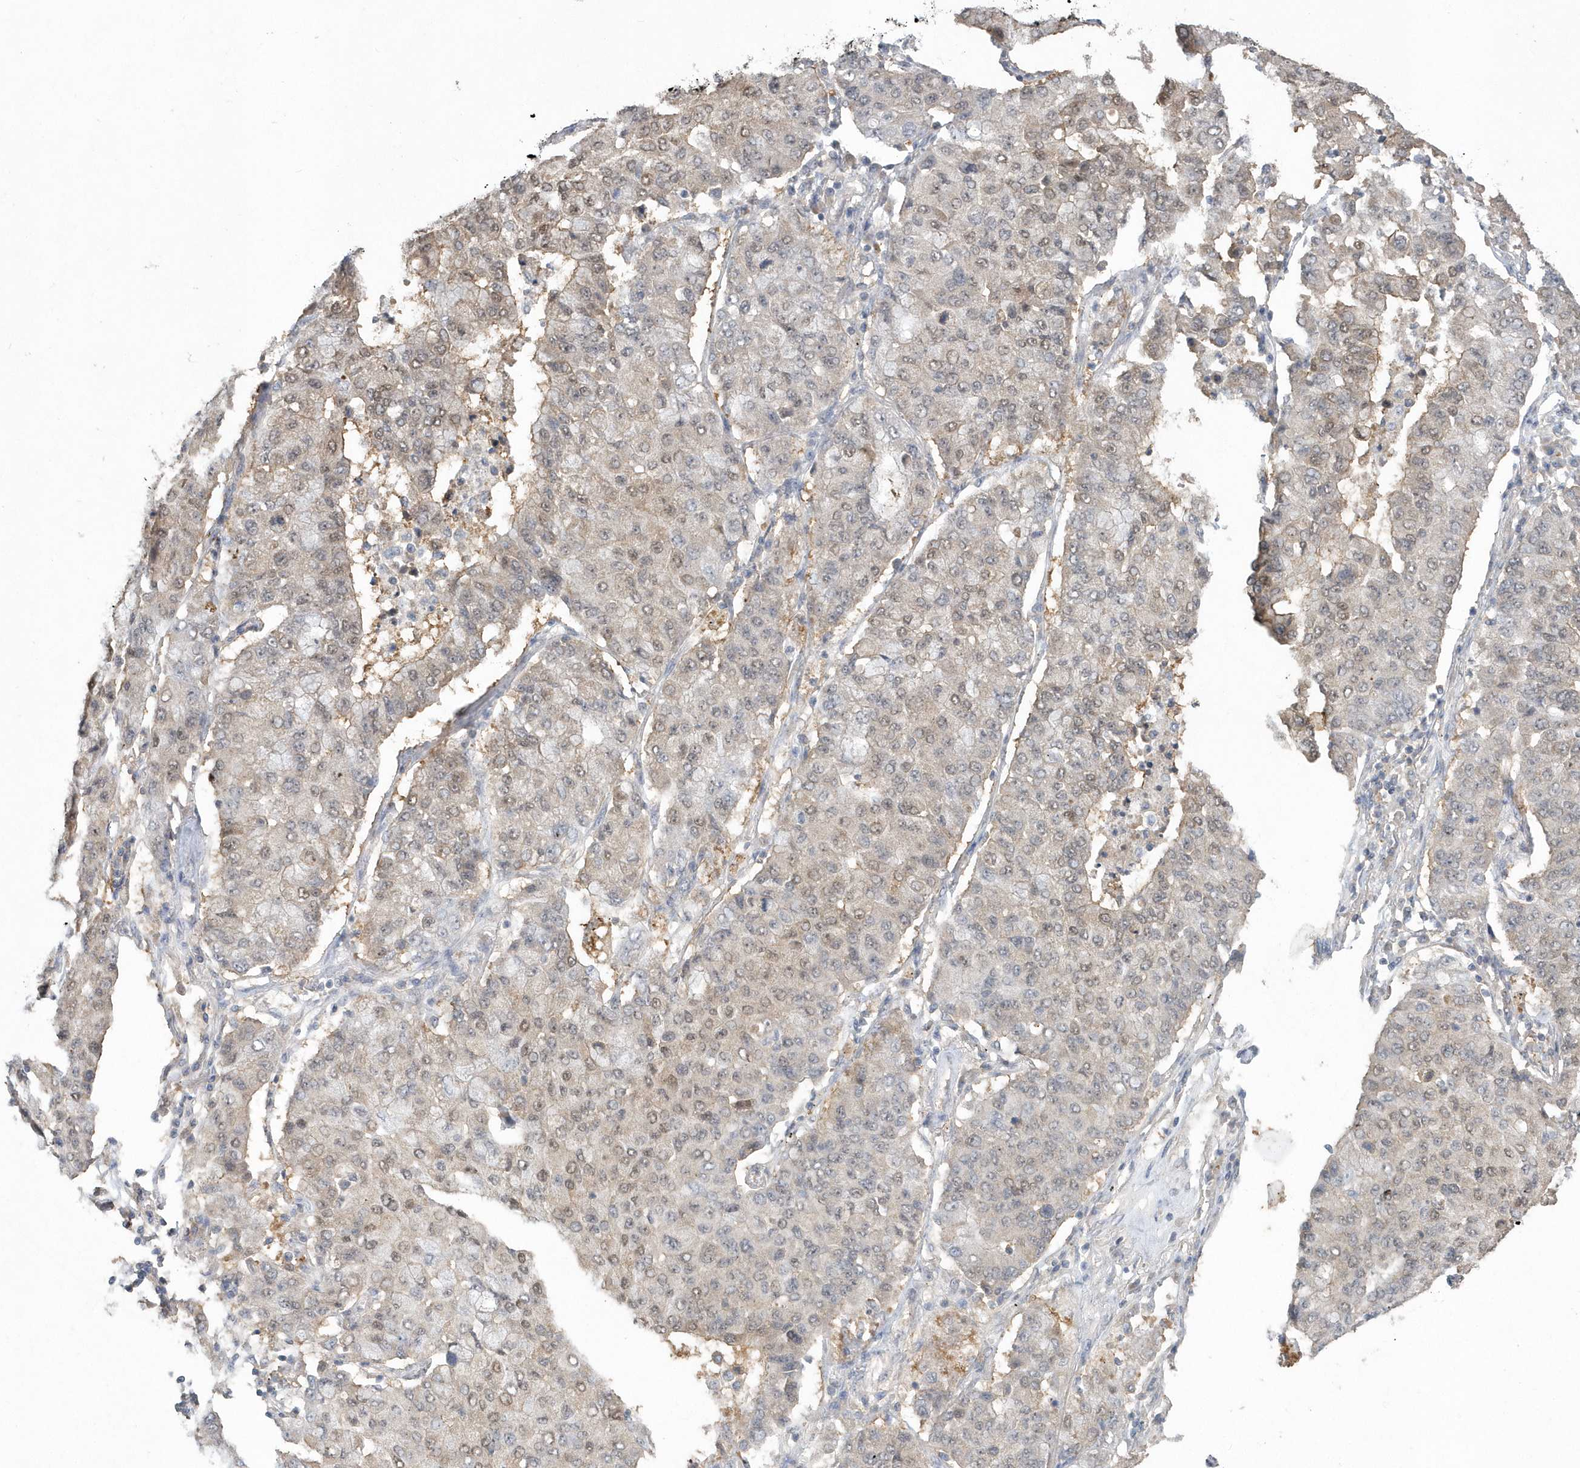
{"staining": {"intensity": "weak", "quantity": "25%-75%", "location": "cytoplasmic/membranous,nuclear"}, "tissue": "lung cancer", "cell_type": "Tumor cells", "image_type": "cancer", "snomed": [{"axis": "morphology", "description": "Squamous cell carcinoma, NOS"}, {"axis": "topography", "description": "Lung"}], "caption": "This is an image of immunohistochemistry staining of lung squamous cell carcinoma, which shows weak positivity in the cytoplasmic/membranous and nuclear of tumor cells.", "gene": "AKR7A2", "patient": {"sex": "male", "age": 74}}